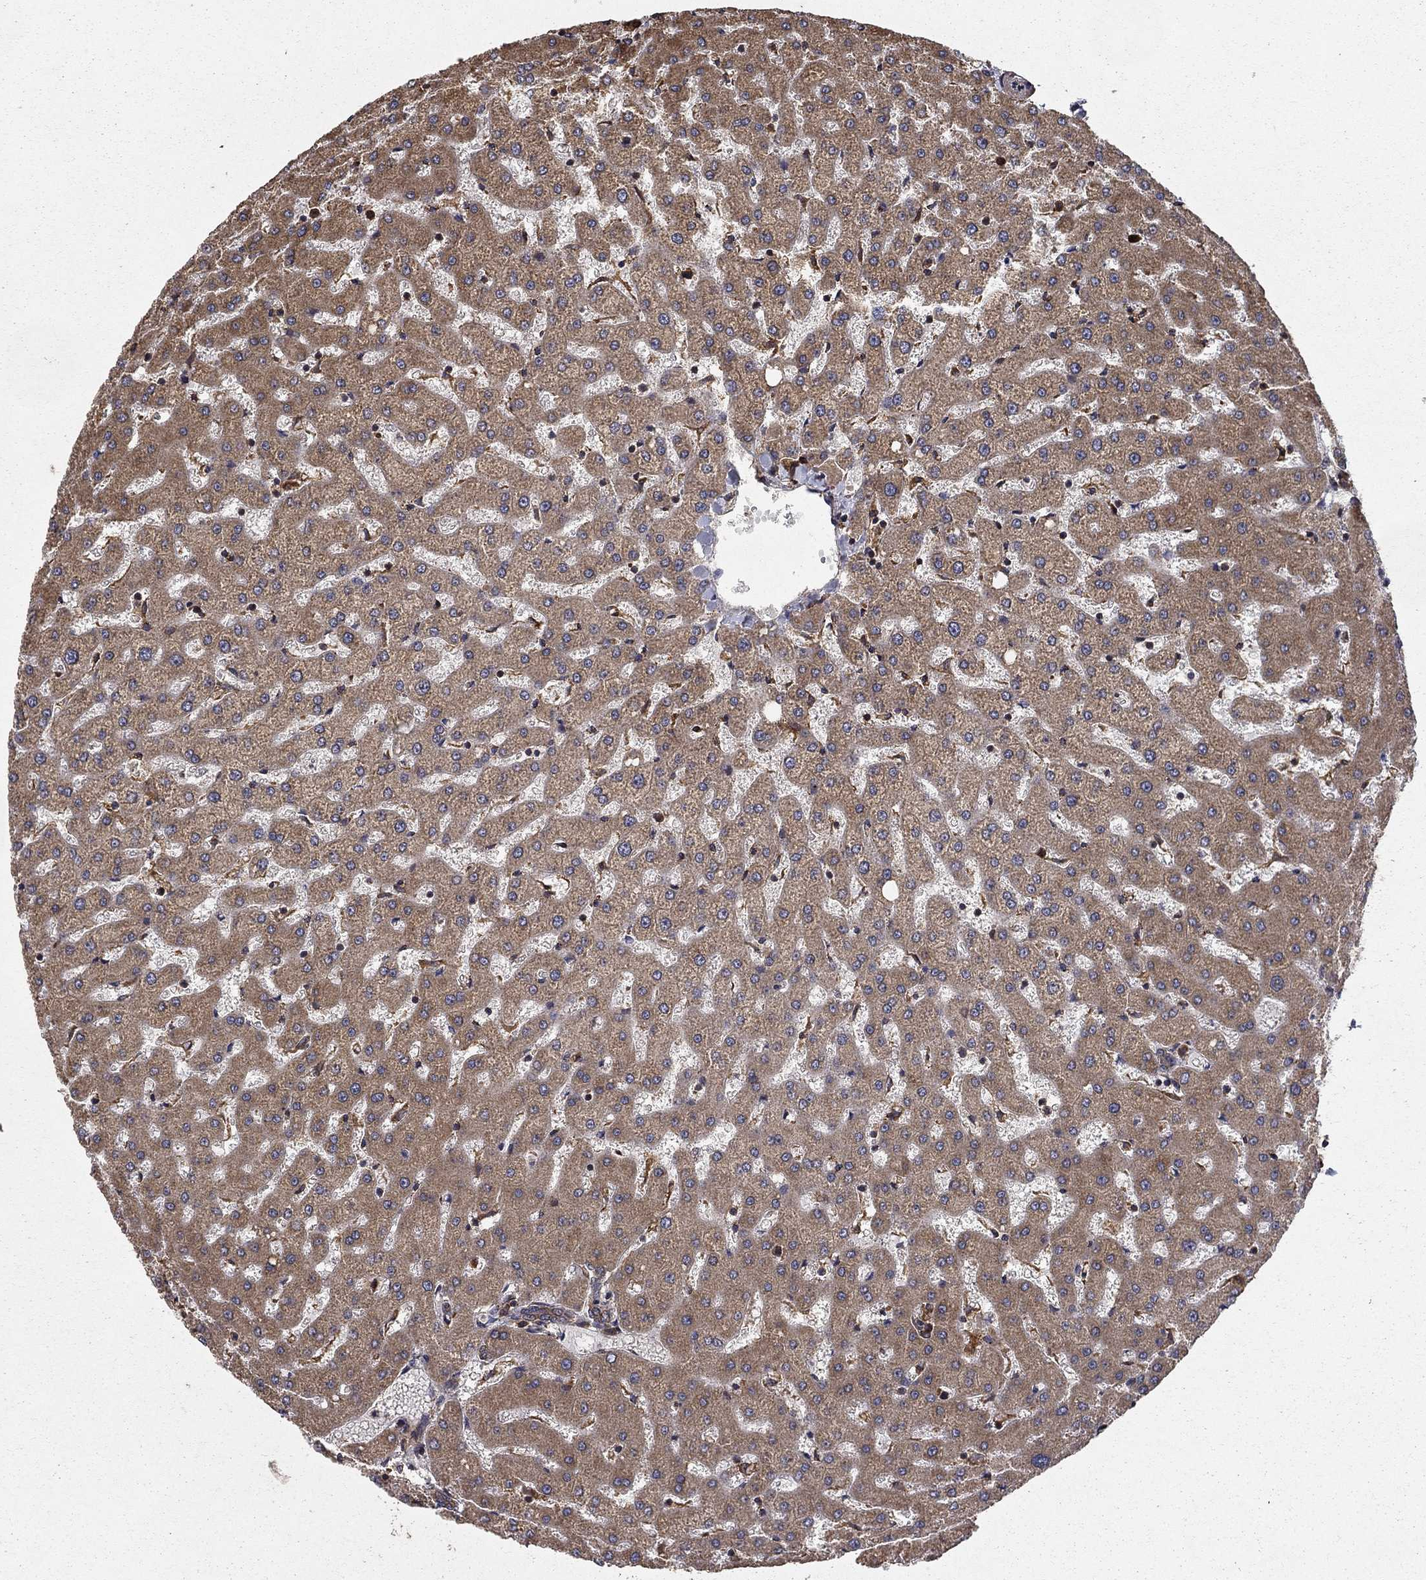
{"staining": {"intensity": "weak", "quantity": "25%-75%", "location": "cytoplasmic/membranous"}, "tissue": "liver", "cell_type": "Cholangiocytes", "image_type": "normal", "snomed": [{"axis": "morphology", "description": "Normal tissue, NOS"}, {"axis": "topography", "description": "Liver"}], "caption": "Immunohistochemical staining of unremarkable human liver displays low levels of weak cytoplasmic/membranous positivity in about 25%-75% of cholangiocytes. The staining was performed using DAB to visualize the protein expression in brown, while the nuclei were stained in blue with hematoxylin (Magnification: 20x).", "gene": "BABAM2", "patient": {"sex": "female", "age": 50}}